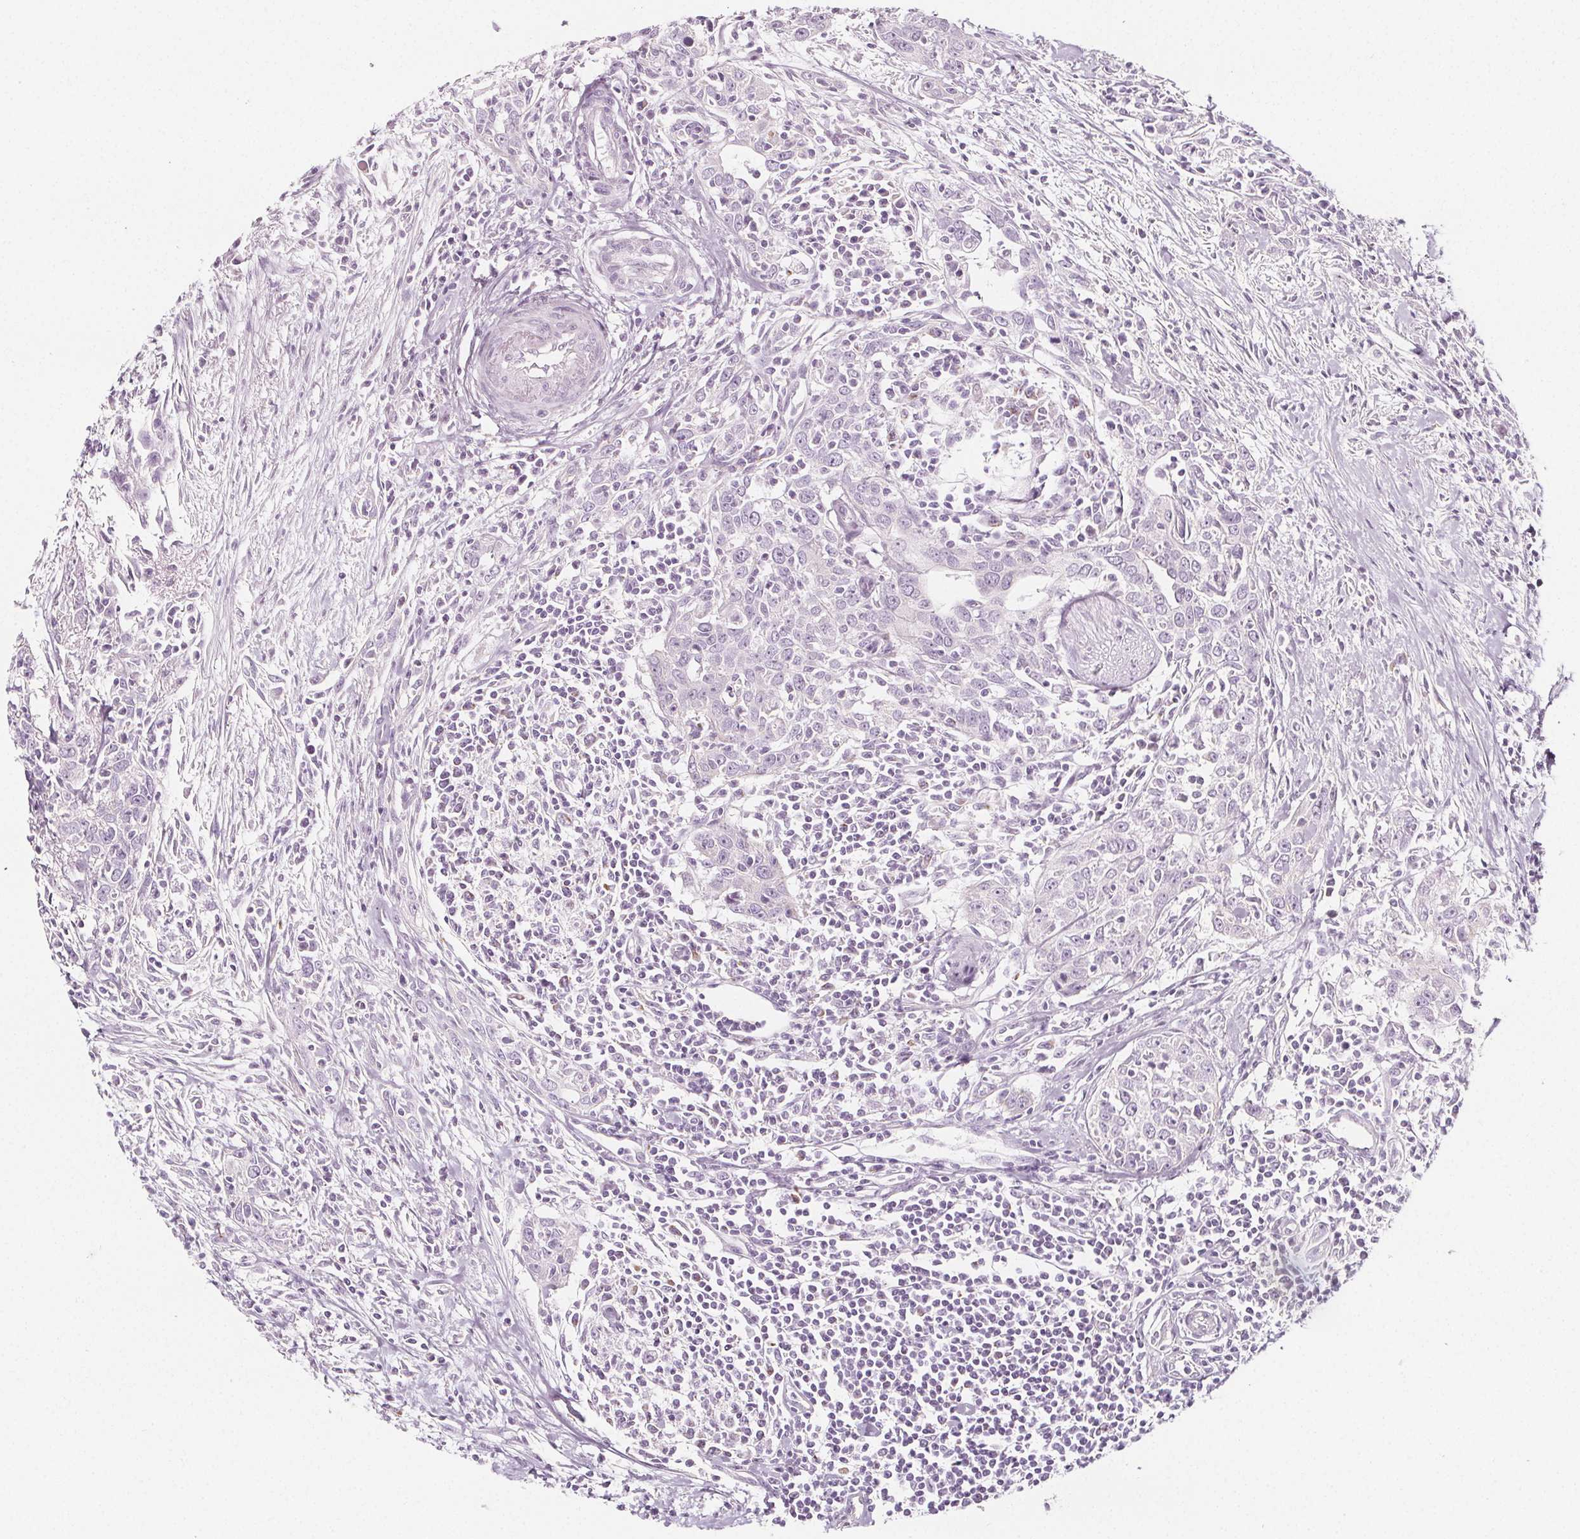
{"staining": {"intensity": "negative", "quantity": "none", "location": "none"}, "tissue": "urothelial cancer", "cell_type": "Tumor cells", "image_type": "cancer", "snomed": [{"axis": "morphology", "description": "Urothelial carcinoma, High grade"}, {"axis": "topography", "description": "Urinary bladder"}], "caption": "Human urothelial cancer stained for a protein using immunohistochemistry demonstrates no staining in tumor cells.", "gene": "IL17C", "patient": {"sex": "male", "age": 83}}